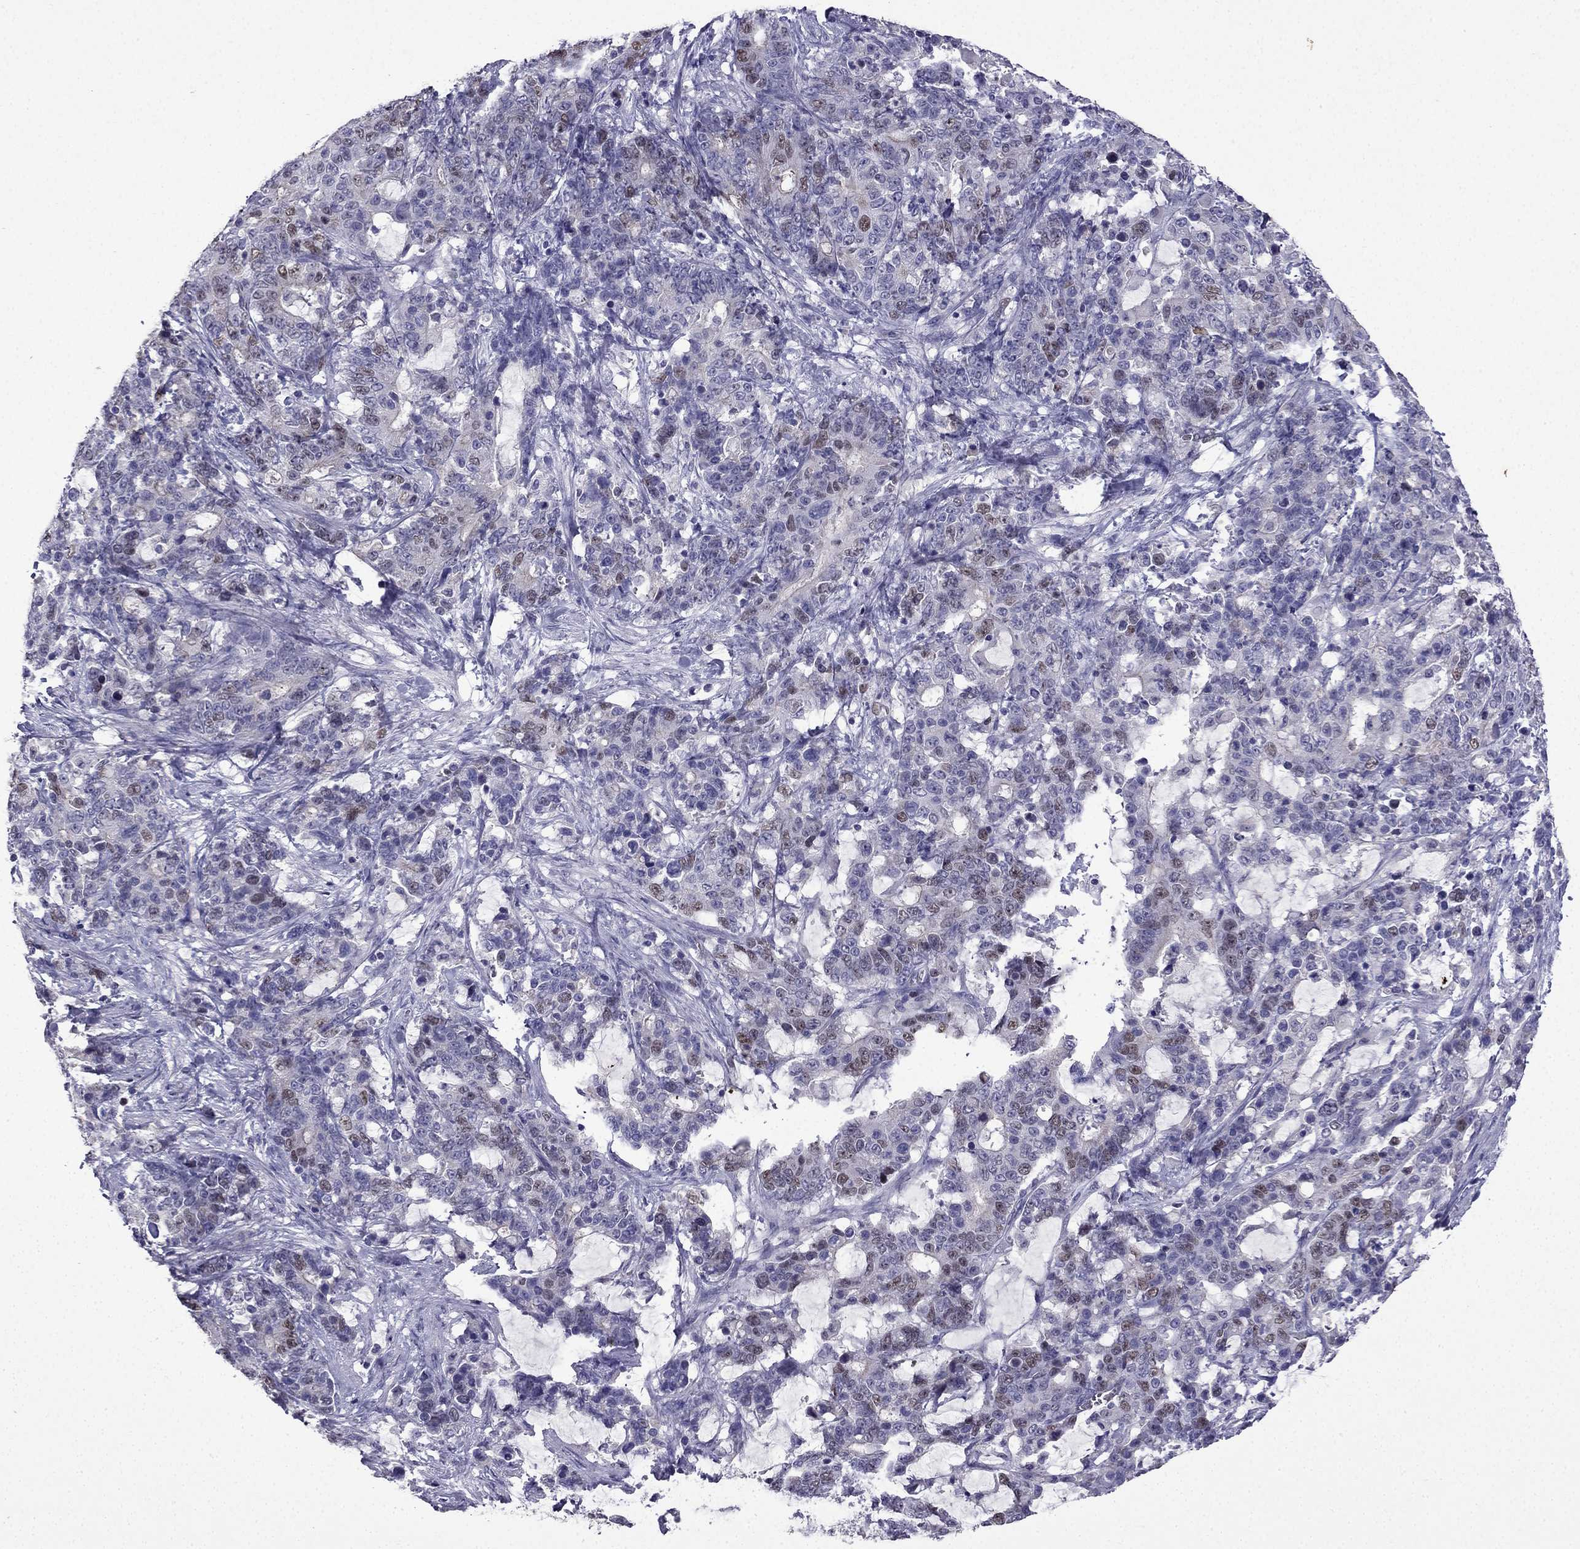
{"staining": {"intensity": "moderate", "quantity": "<25%", "location": "nuclear"}, "tissue": "stomach cancer", "cell_type": "Tumor cells", "image_type": "cancer", "snomed": [{"axis": "morphology", "description": "Normal tissue, NOS"}, {"axis": "morphology", "description": "Adenocarcinoma, NOS"}, {"axis": "topography", "description": "Stomach"}], "caption": "High-magnification brightfield microscopy of stomach cancer stained with DAB (3,3'-diaminobenzidine) (brown) and counterstained with hematoxylin (blue). tumor cells exhibit moderate nuclear expression is present in approximately<25% of cells.", "gene": "UHRF1", "patient": {"sex": "female", "age": 64}}